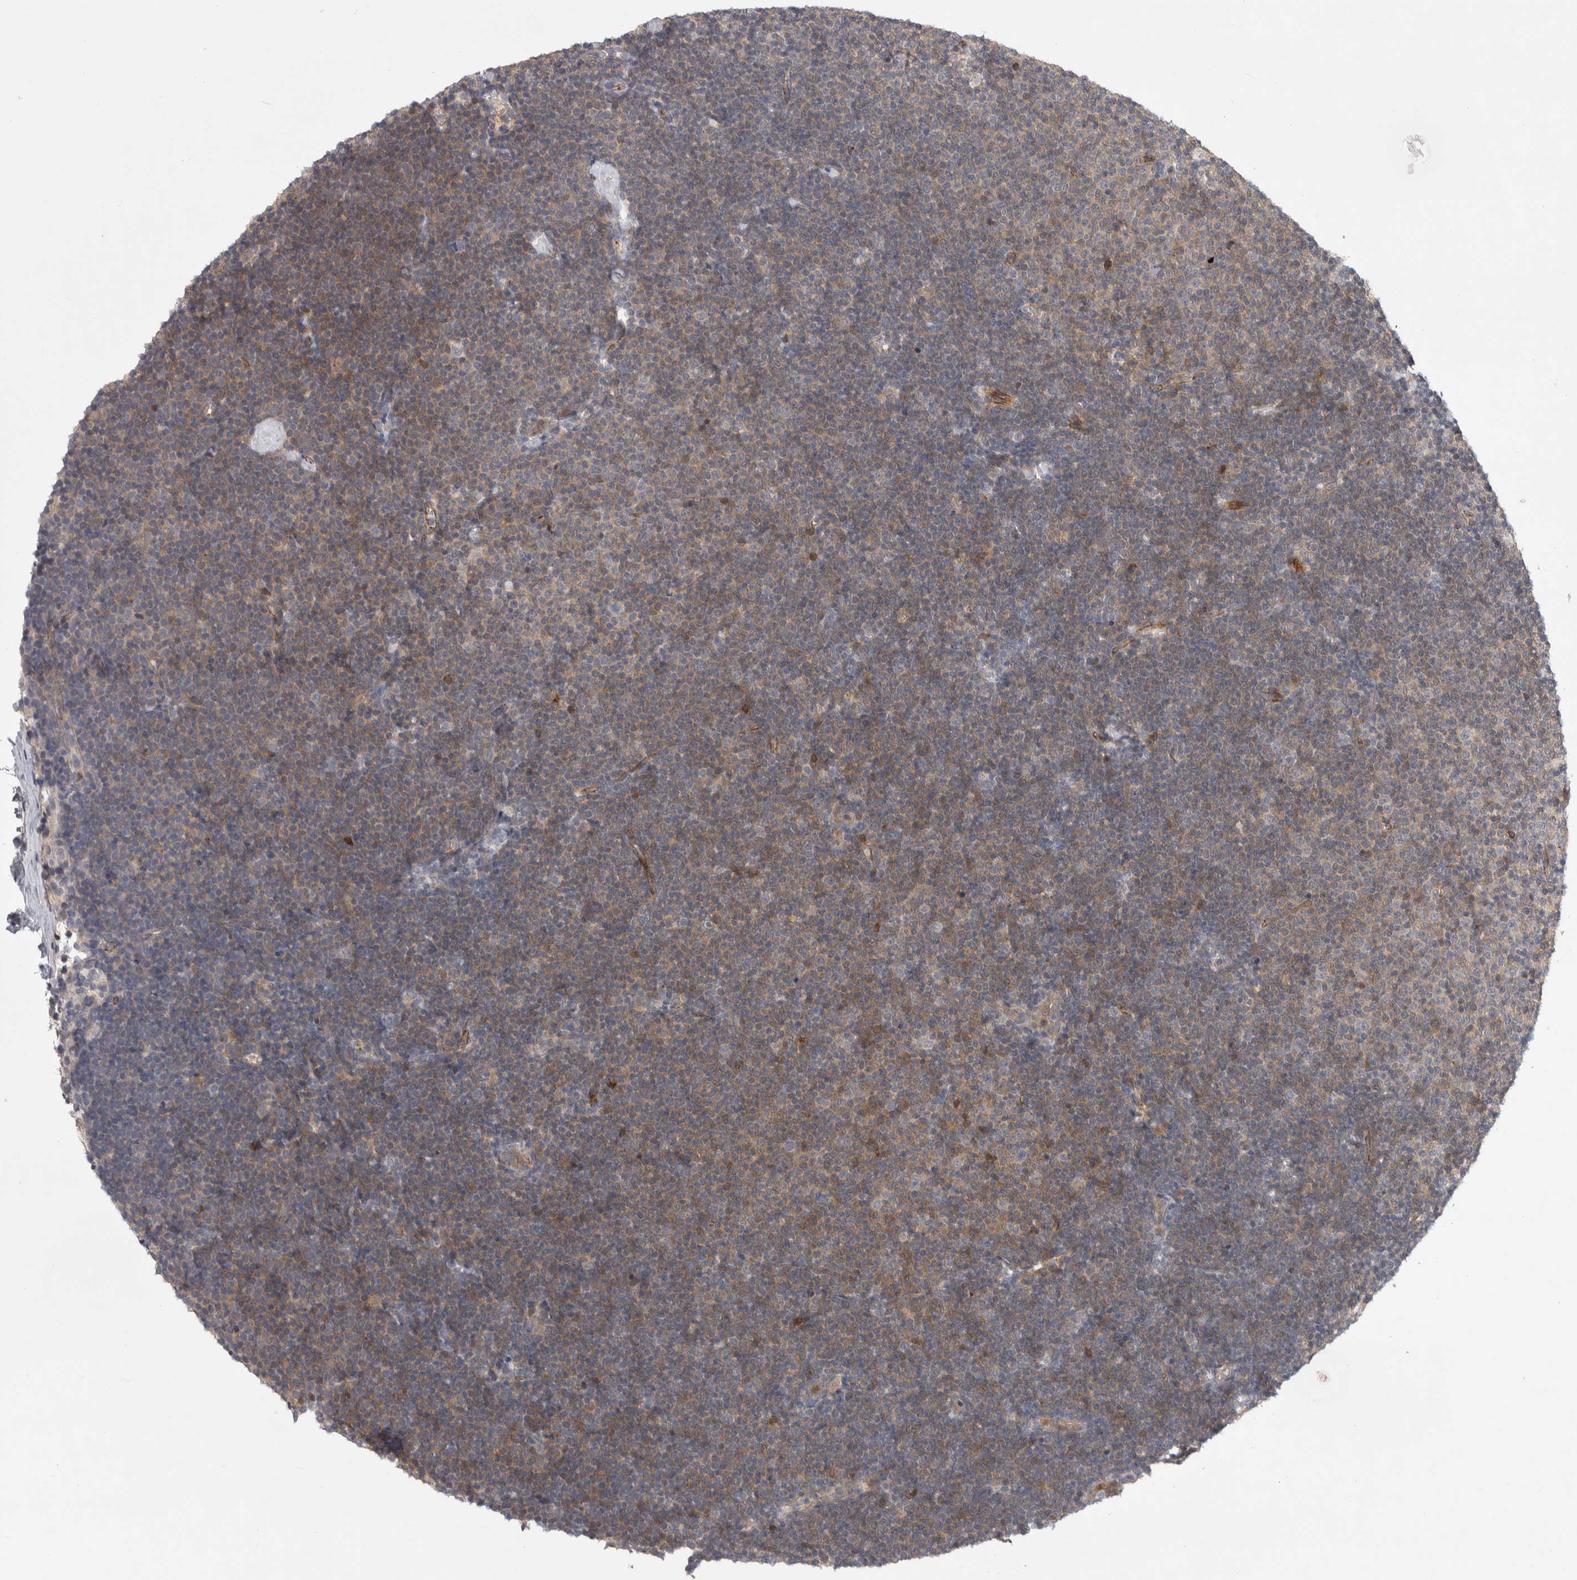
{"staining": {"intensity": "weak", "quantity": "<25%", "location": "cytoplasmic/membranous"}, "tissue": "lymphoma", "cell_type": "Tumor cells", "image_type": "cancer", "snomed": [{"axis": "morphology", "description": "Malignant lymphoma, non-Hodgkin's type, Low grade"}, {"axis": "topography", "description": "Lymph node"}], "caption": "Immunohistochemistry photomicrograph of neoplastic tissue: human malignant lymphoma, non-Hodgkin's type (low-grade) stained with DAB (3,3'-diaminobenzidine) reveals no significant protein positivity in tumor cells.", "gene": "ZNF862", "patient": {"sex": "female", "age": 53}}